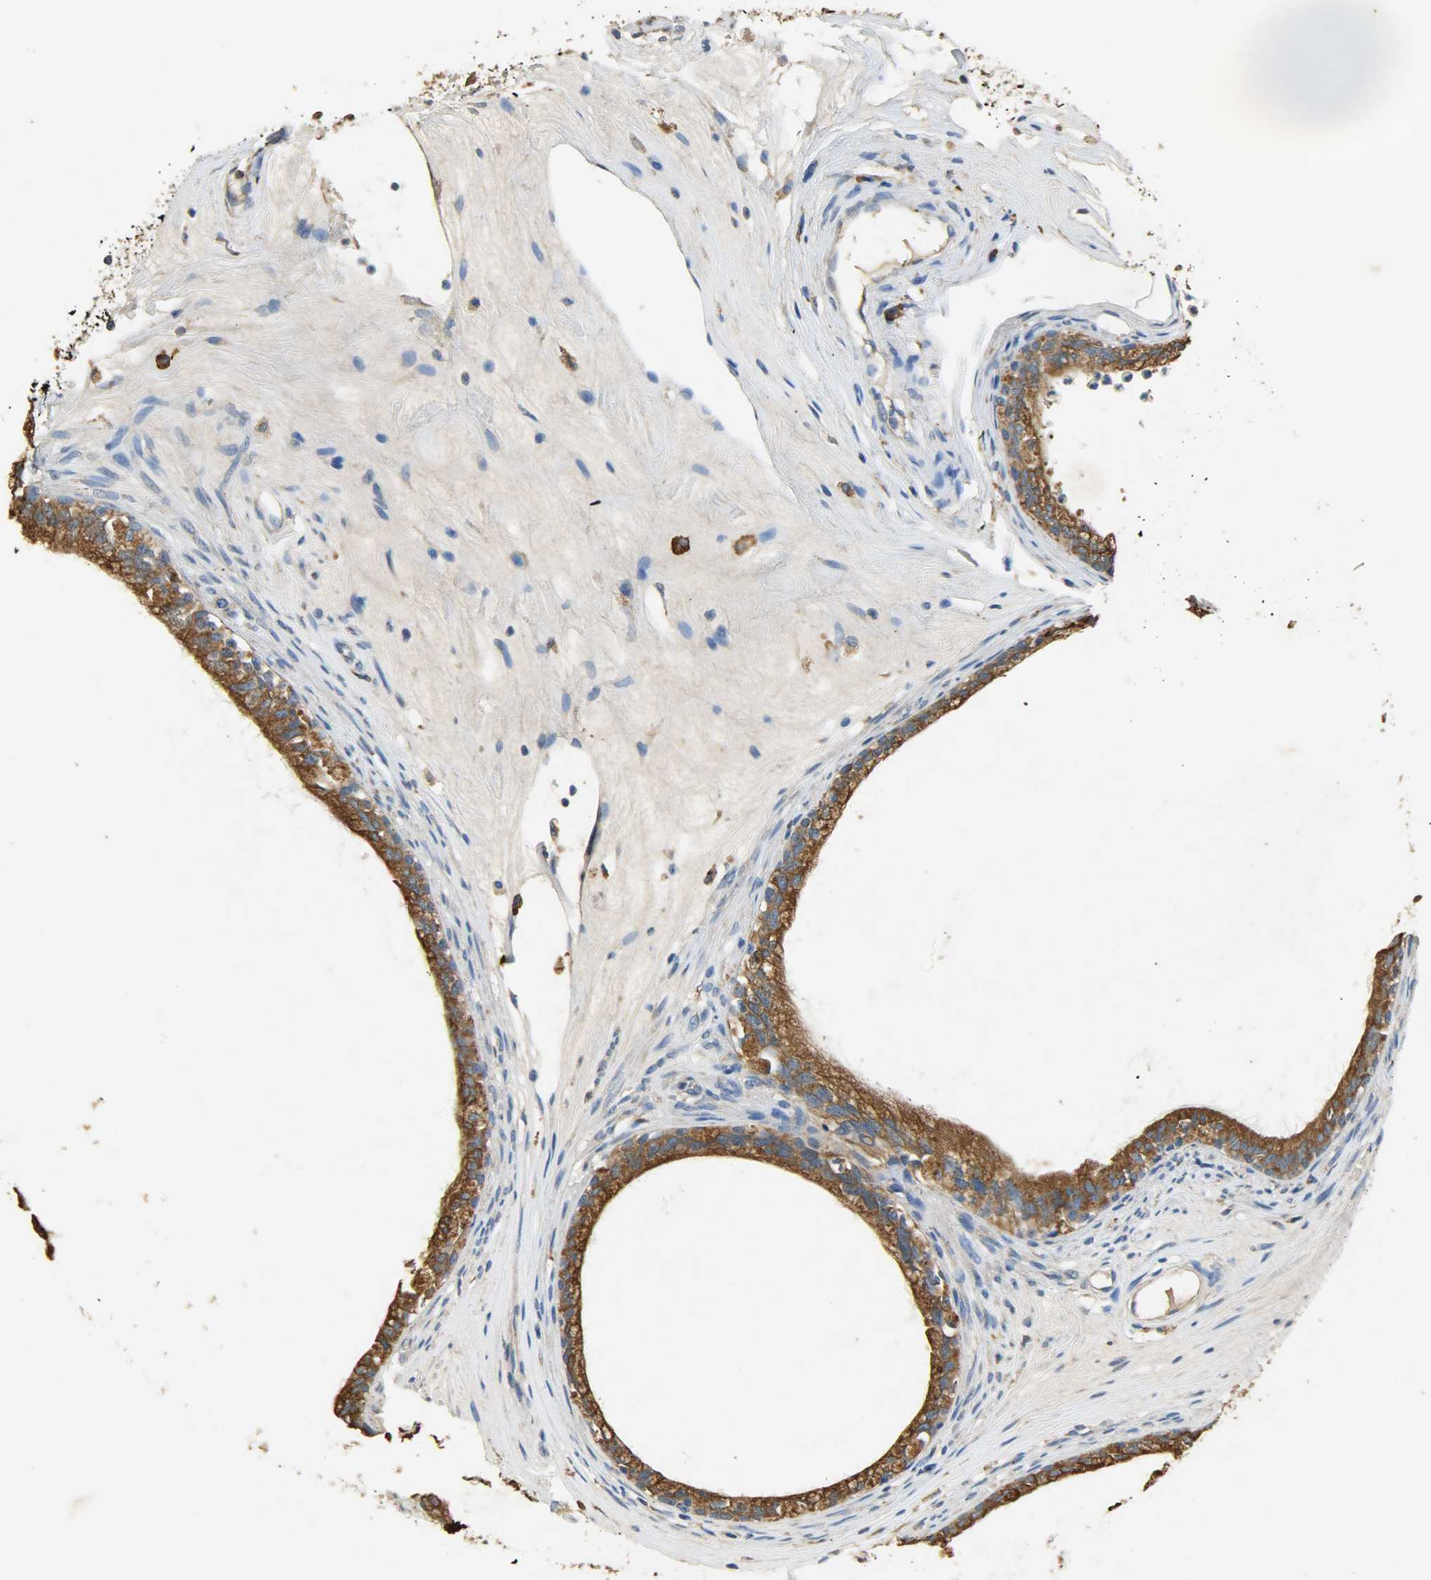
{"staining": {"intensity": "moderate", "quantity": ">75%", "location": "cytoplasmic/membranous"}, "tissue": "epididymis", "cell_type": "Glandular cells", "image_type": "normal", "snomed": [{"axis": "morphology", "description": "Normal tissue, NOS"}, {"axis": "morphology", "description": "Inflammation, NOS"}, {"axis": "topography", "description": "Epididymis"}], "caption": "The histopathology image demonstrates a brown stain indicating the presence of a protein in the cytoplasmic/membranous of glandular cells in epididymis. (DAB = brown stain, brightfield microscopy at high magnification).", "gene": "HSPA5", "patient": {"sex": "male", "age": 84}}